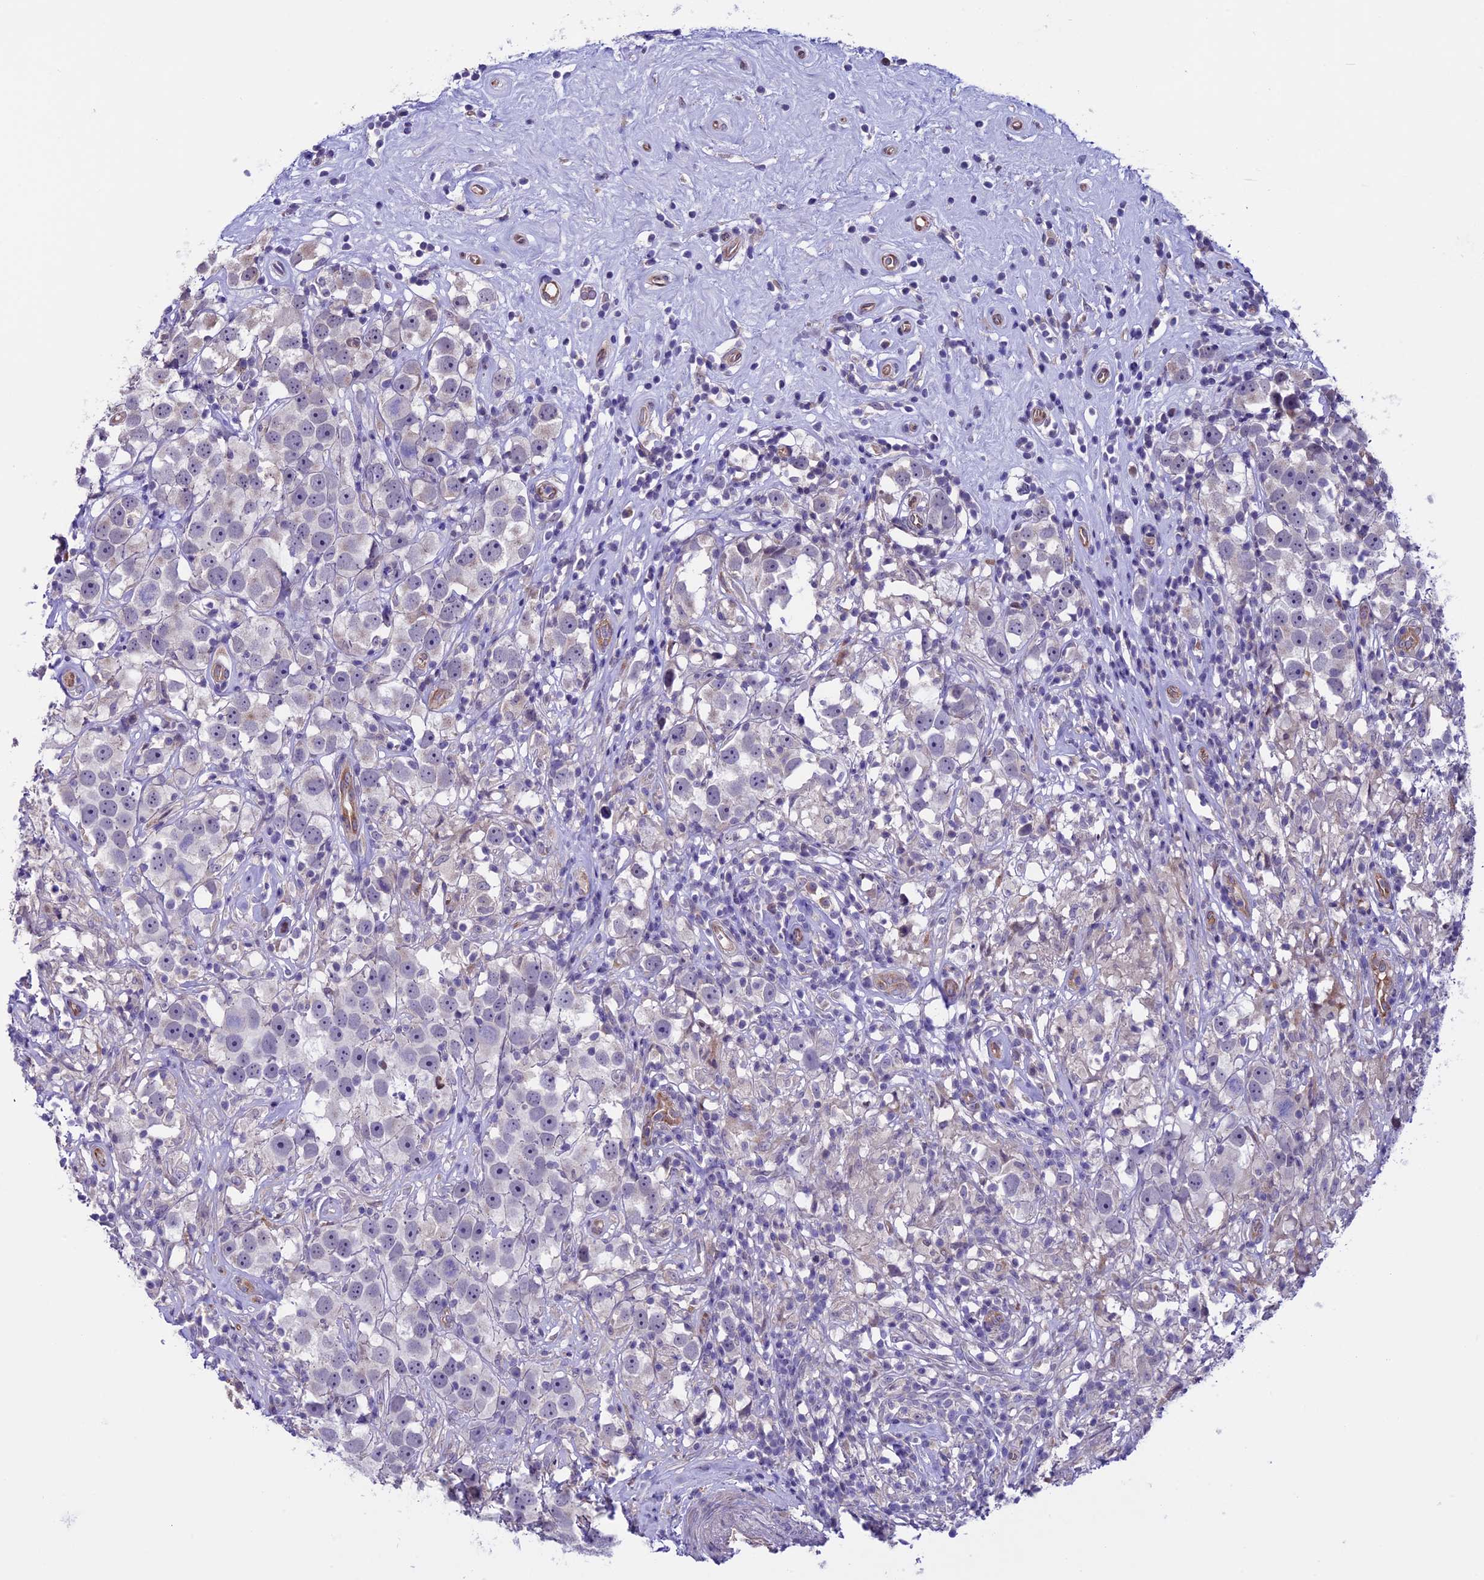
{"staining": {"intensity": "negative", "quantity": "none", "location": "none"}, "tissue": "testis cancer", "cell_type": "Tumor cells", "image_type": "cancer", "snomed": [{"axis": "morphology", "description": "Seminoma, NOS"}, {"axis": "topography", "description": "Testis"}], "caption": "Photomicrograph shows no protein positivity in tumor cells of testis seminoma tissue.", "gene": "TMEM171", "patient": {"sex": "male", "age": 49}}